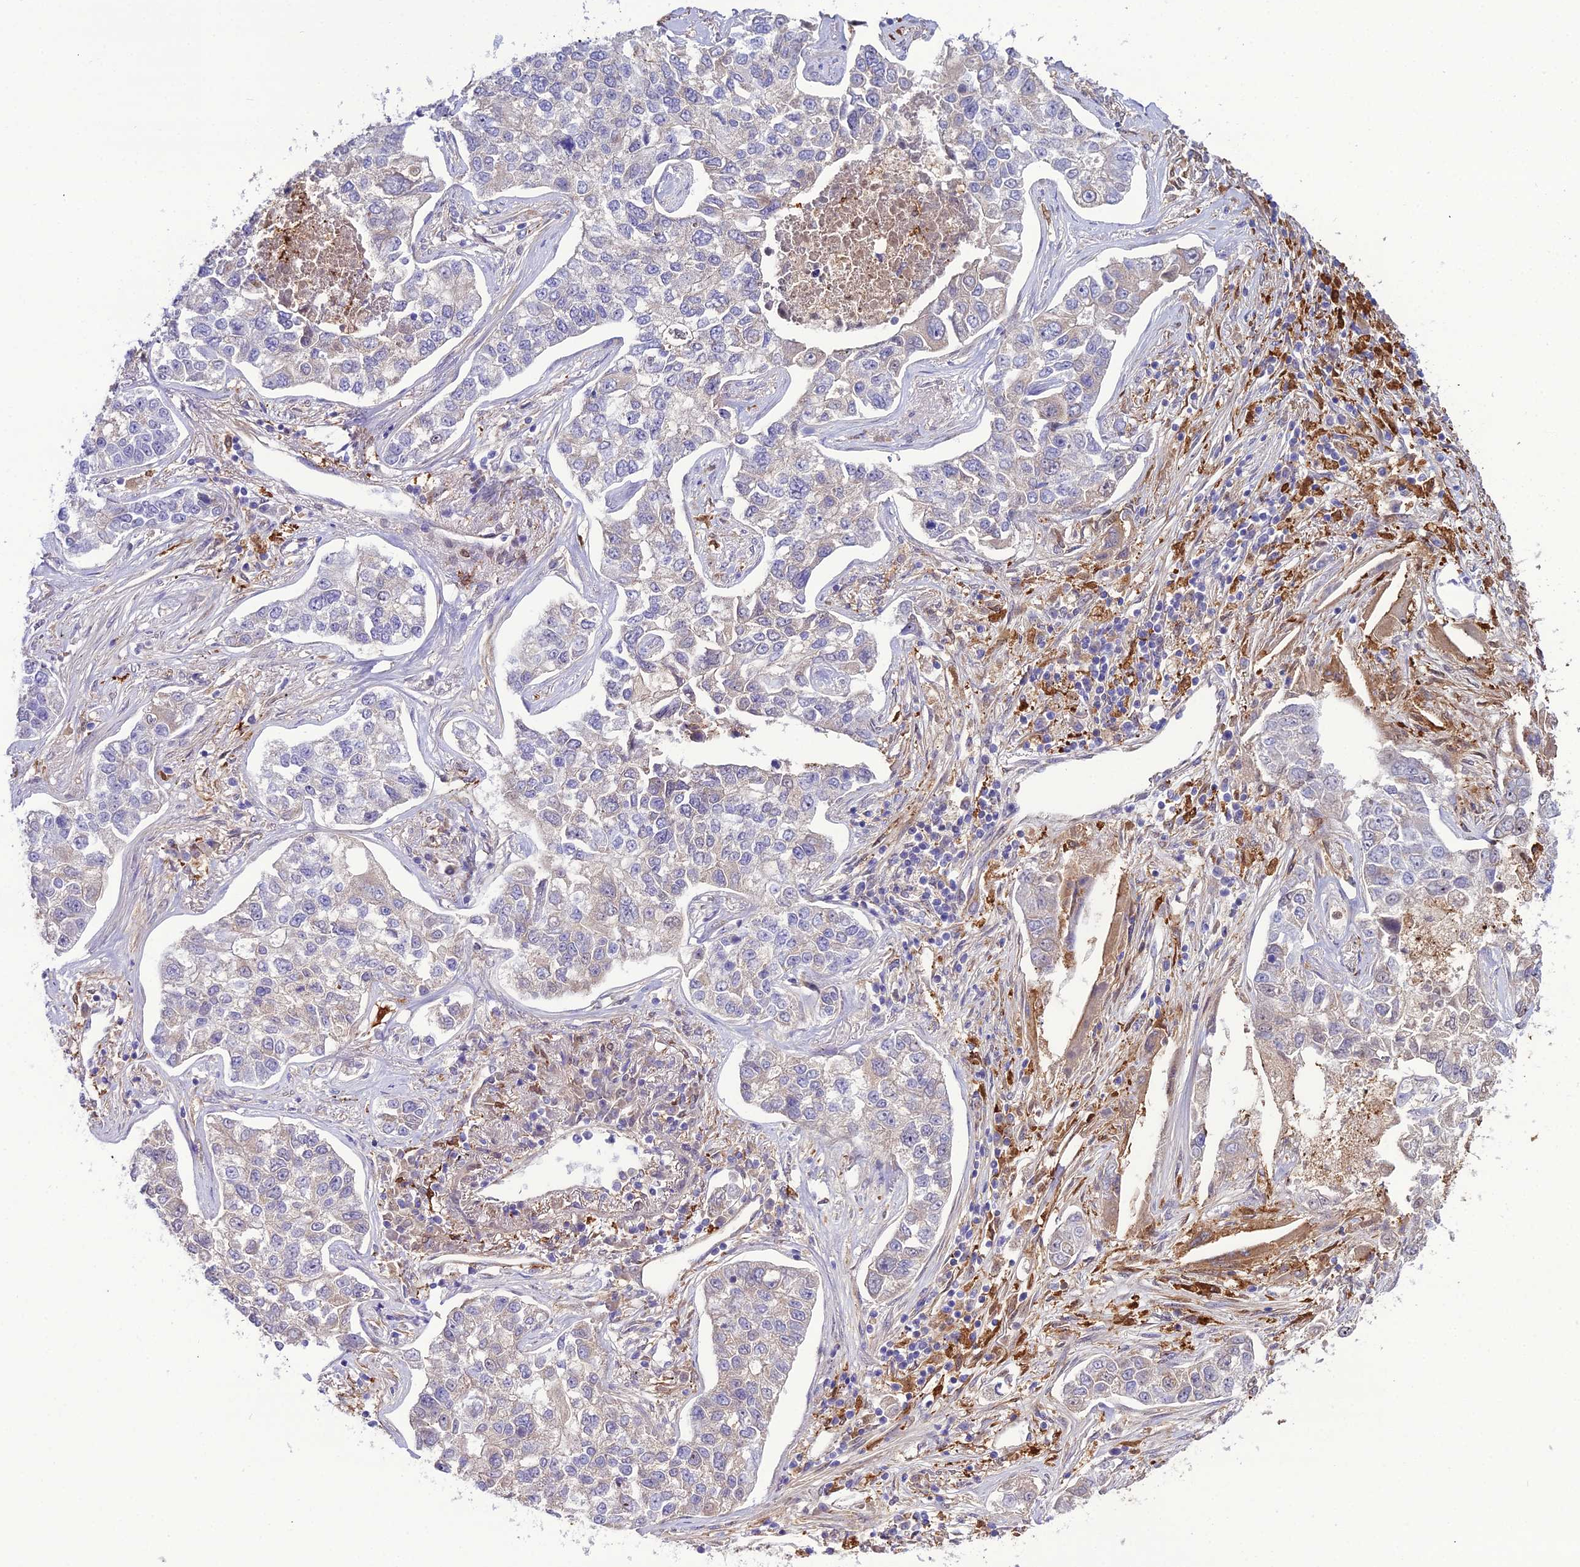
{"staining": {"intensity": "negative", "quantity": "none", "location": "none"}, "tissue": "lung cancer", "cell_type": "Tumor cells", "image_type": "cancer", "snomed": [{"axis": "morphology", "description": "Adenocarcinoma, NOS"}, {"axis": "topography", "description": "Lung"}], "caption": "Immunohistochemical staining of human lung adenocarcinoma shows no significant staining in tumor cells. The staining is performed using DAB brown chromogen with nuclei counter-stained in using hematoxylin.", "gene": "MB21D2", "patient": {"sex": "male", "age": 49}}